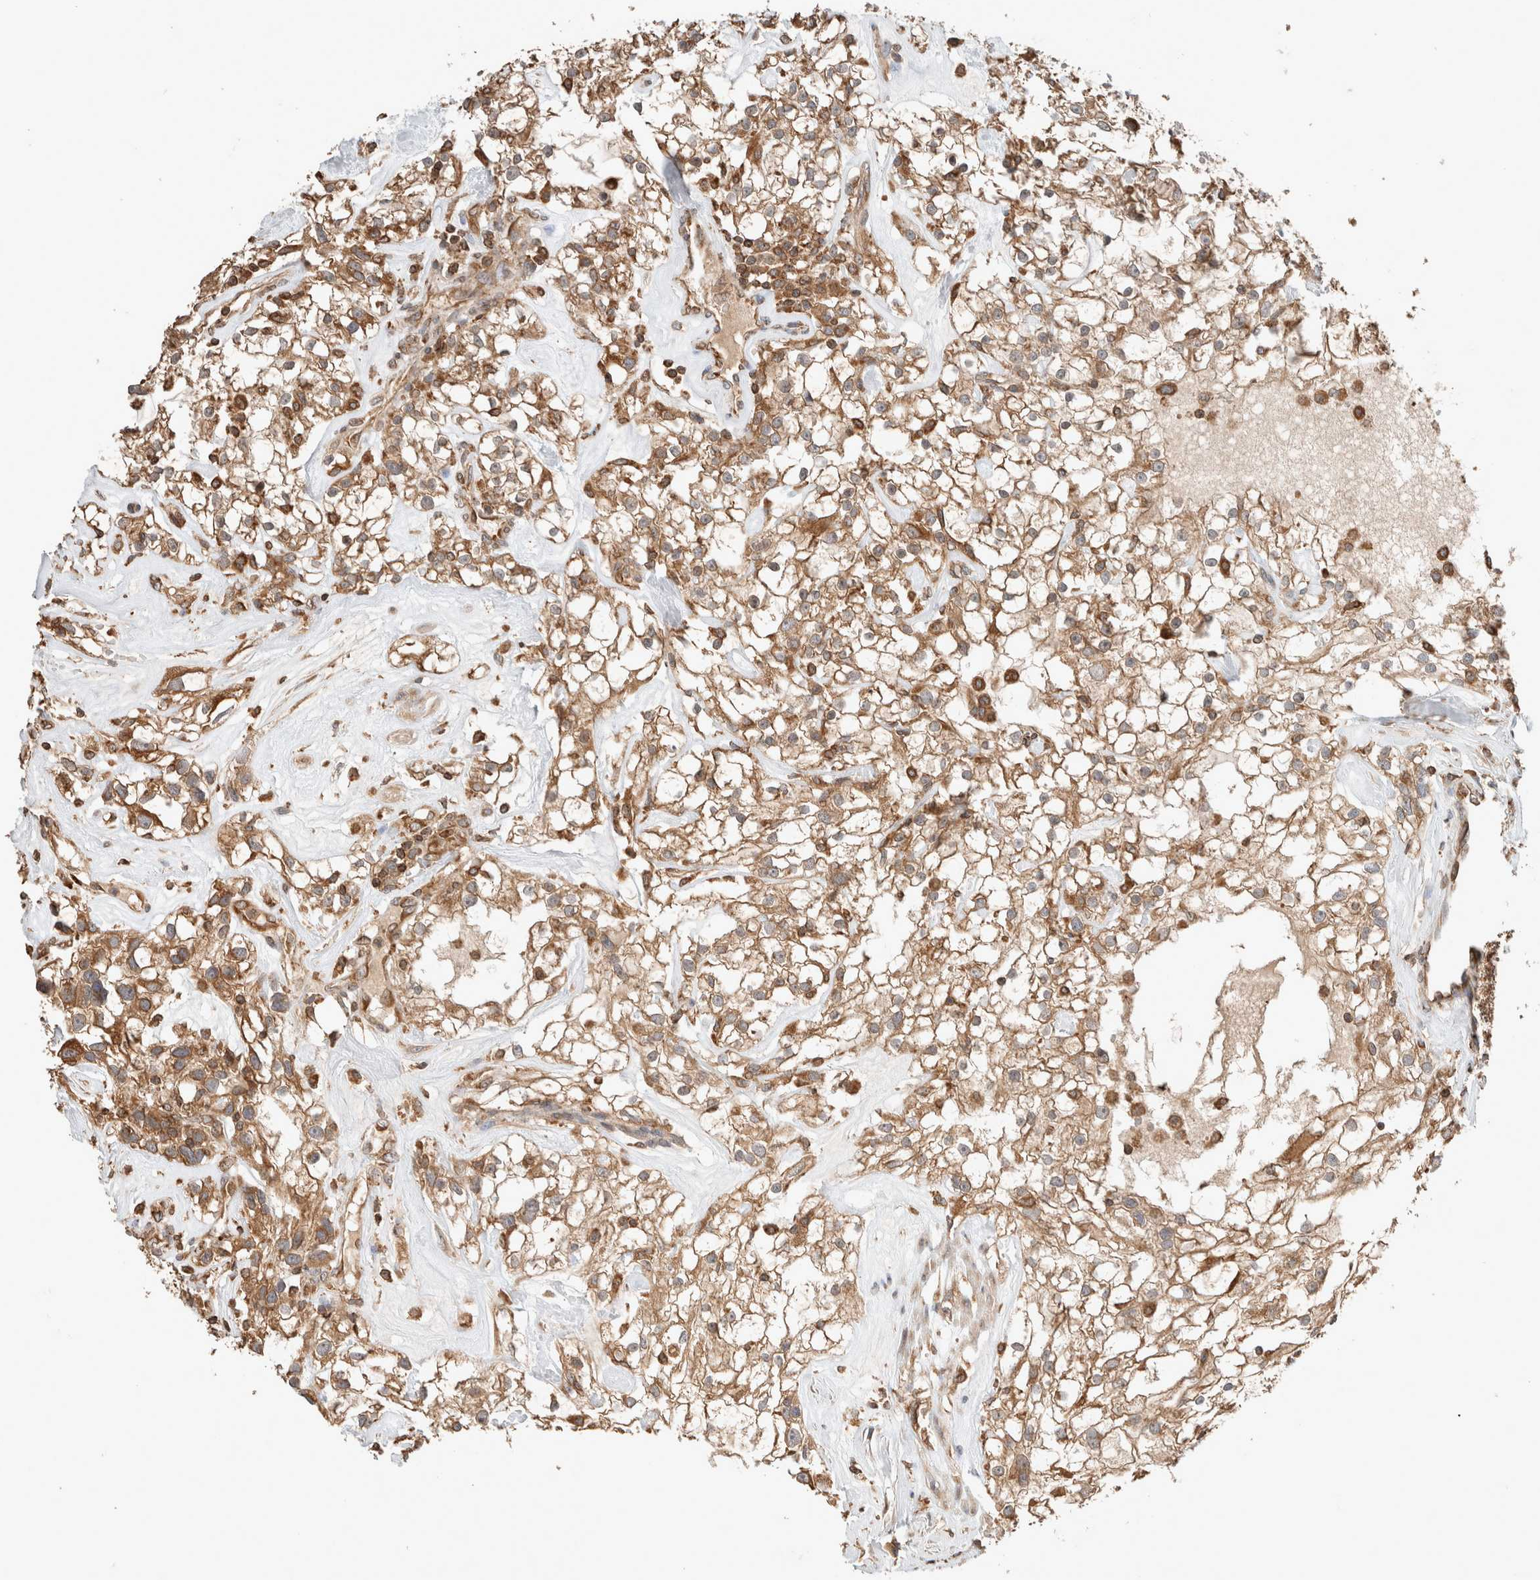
{"staining": {"intensity": "moderate", "quantity": ">75%", "location": "cytoplasmic/membranous"}, "tissue": "renal cancer", "cell_type": "Tumor cells", "image_type": "cancer", "snomed": [{"axis": "morphology", "description": "Adenocarcinoma, NOS"}, {"axis": "topography", "description": "Kidney"}], "caption": "Renal adenocarcinoma was stained to show a protein in brown. There is medium levels of moderate cytoplasmic/membranous expression in about >75% of tumor cells.", "gene": "ERAP2", "patient": {"sex": "female", "age": 60}}